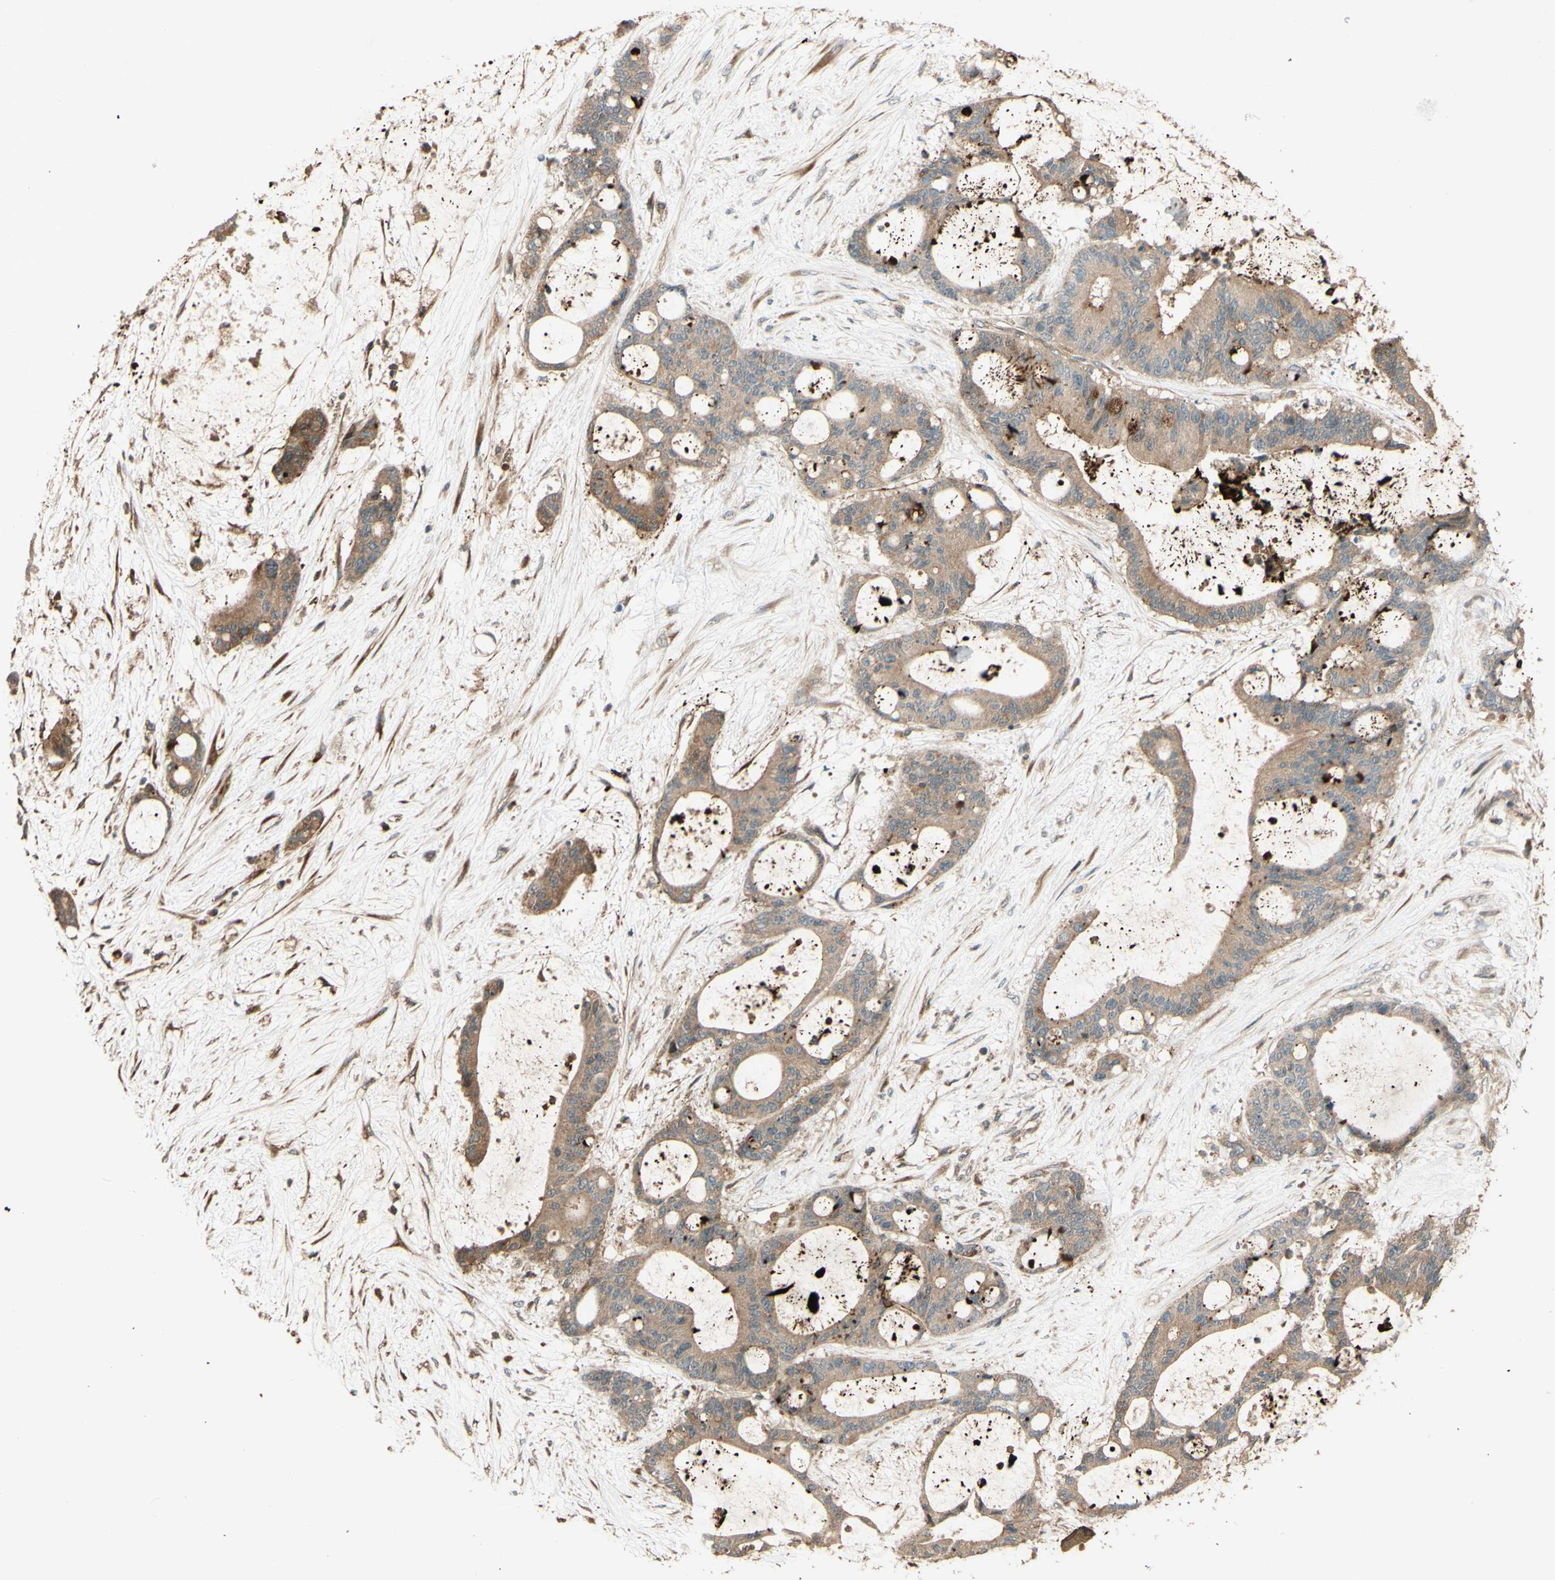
{"staining": {"intensity": "weak", "quantity": ">75%", "location": "cytoplasmic/membranous"}, "tissue": "liver cancer", "cell_type": "Tumor cells", "image_type": "cancer", "snomed": [{"axis": "morphology", "description": "Cholangiocarcinoma"}, {"axis": "topography", "description": "Liver"}], "caption": "DAB (3,3'-diaminobenzidine) immunohistochemical staining of human cholangiocarcinoma (liver) exhibits weak cytoplasmic/membranous protein staining in approximately >75% of tumor cells. Using DAB (brown) and hematoxylin (blue) stains, captured at high magnification using brightfield microscopy.", "gene": "RNF19A", "patient": {"sex": "female", "age": 73}}